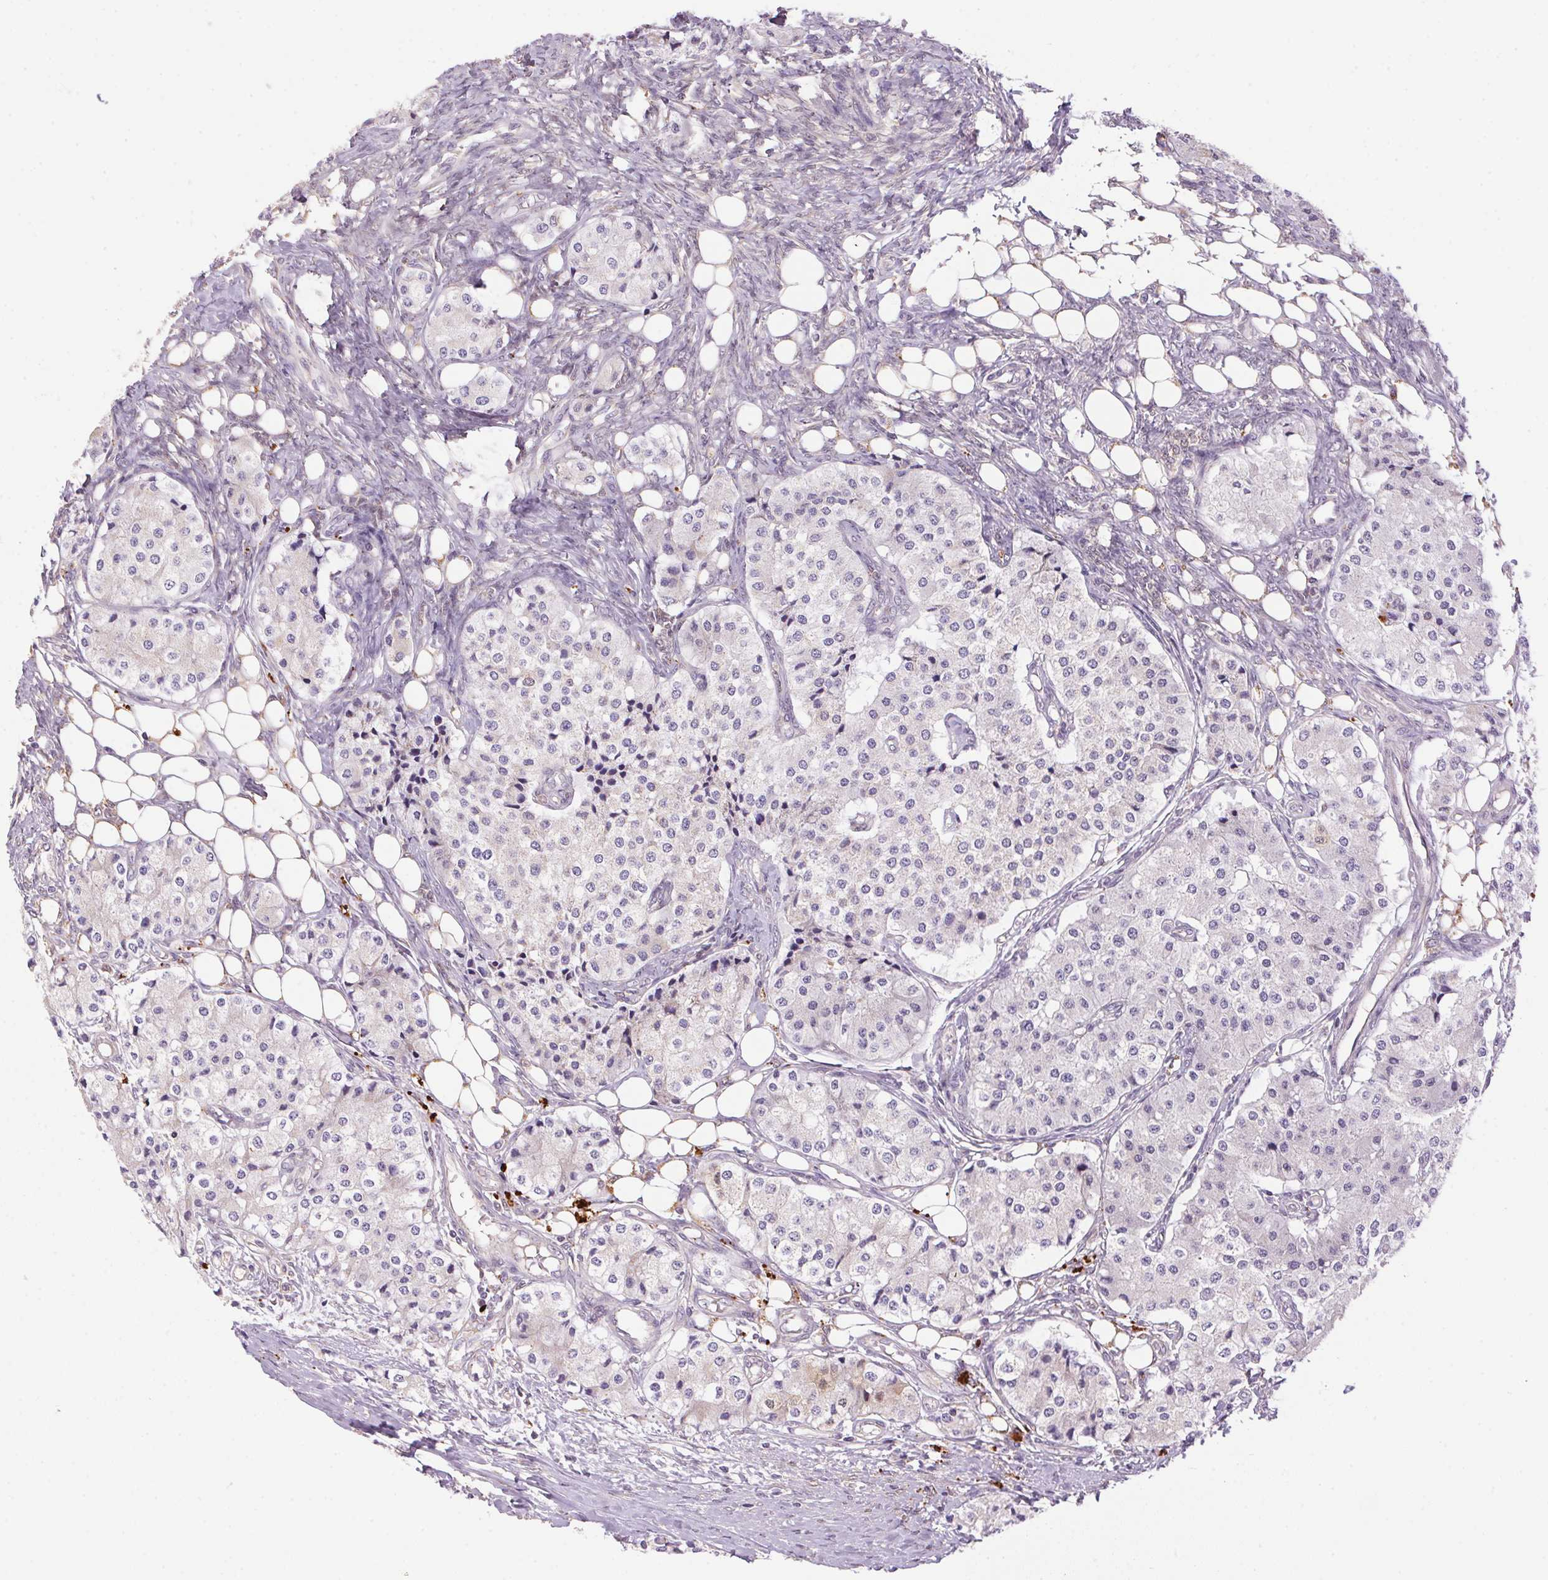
{"staining": {"intensity": "negative", "quantity": "none", "location": "none"}, "tissue": "carcinoid", "cell_type": "Tumor cells", "image_type": "cancer", "snomed": [{"axis": "morphology", "description": "Carcinoid, malignant, NOS"}, {"axis": "topography", "description": "Colon"}], "caption": "Carcinoid (malignant) was stained to show a protein in brown. There is no significant staining in tumor cells. (DAB (3,3'-diaminobenzidine) immunohistochemistry (IHC) visualized using brightfield microscopy, high magnification).", "gene": "ADH5", "patient": {"sex": "female", "age": 52}}